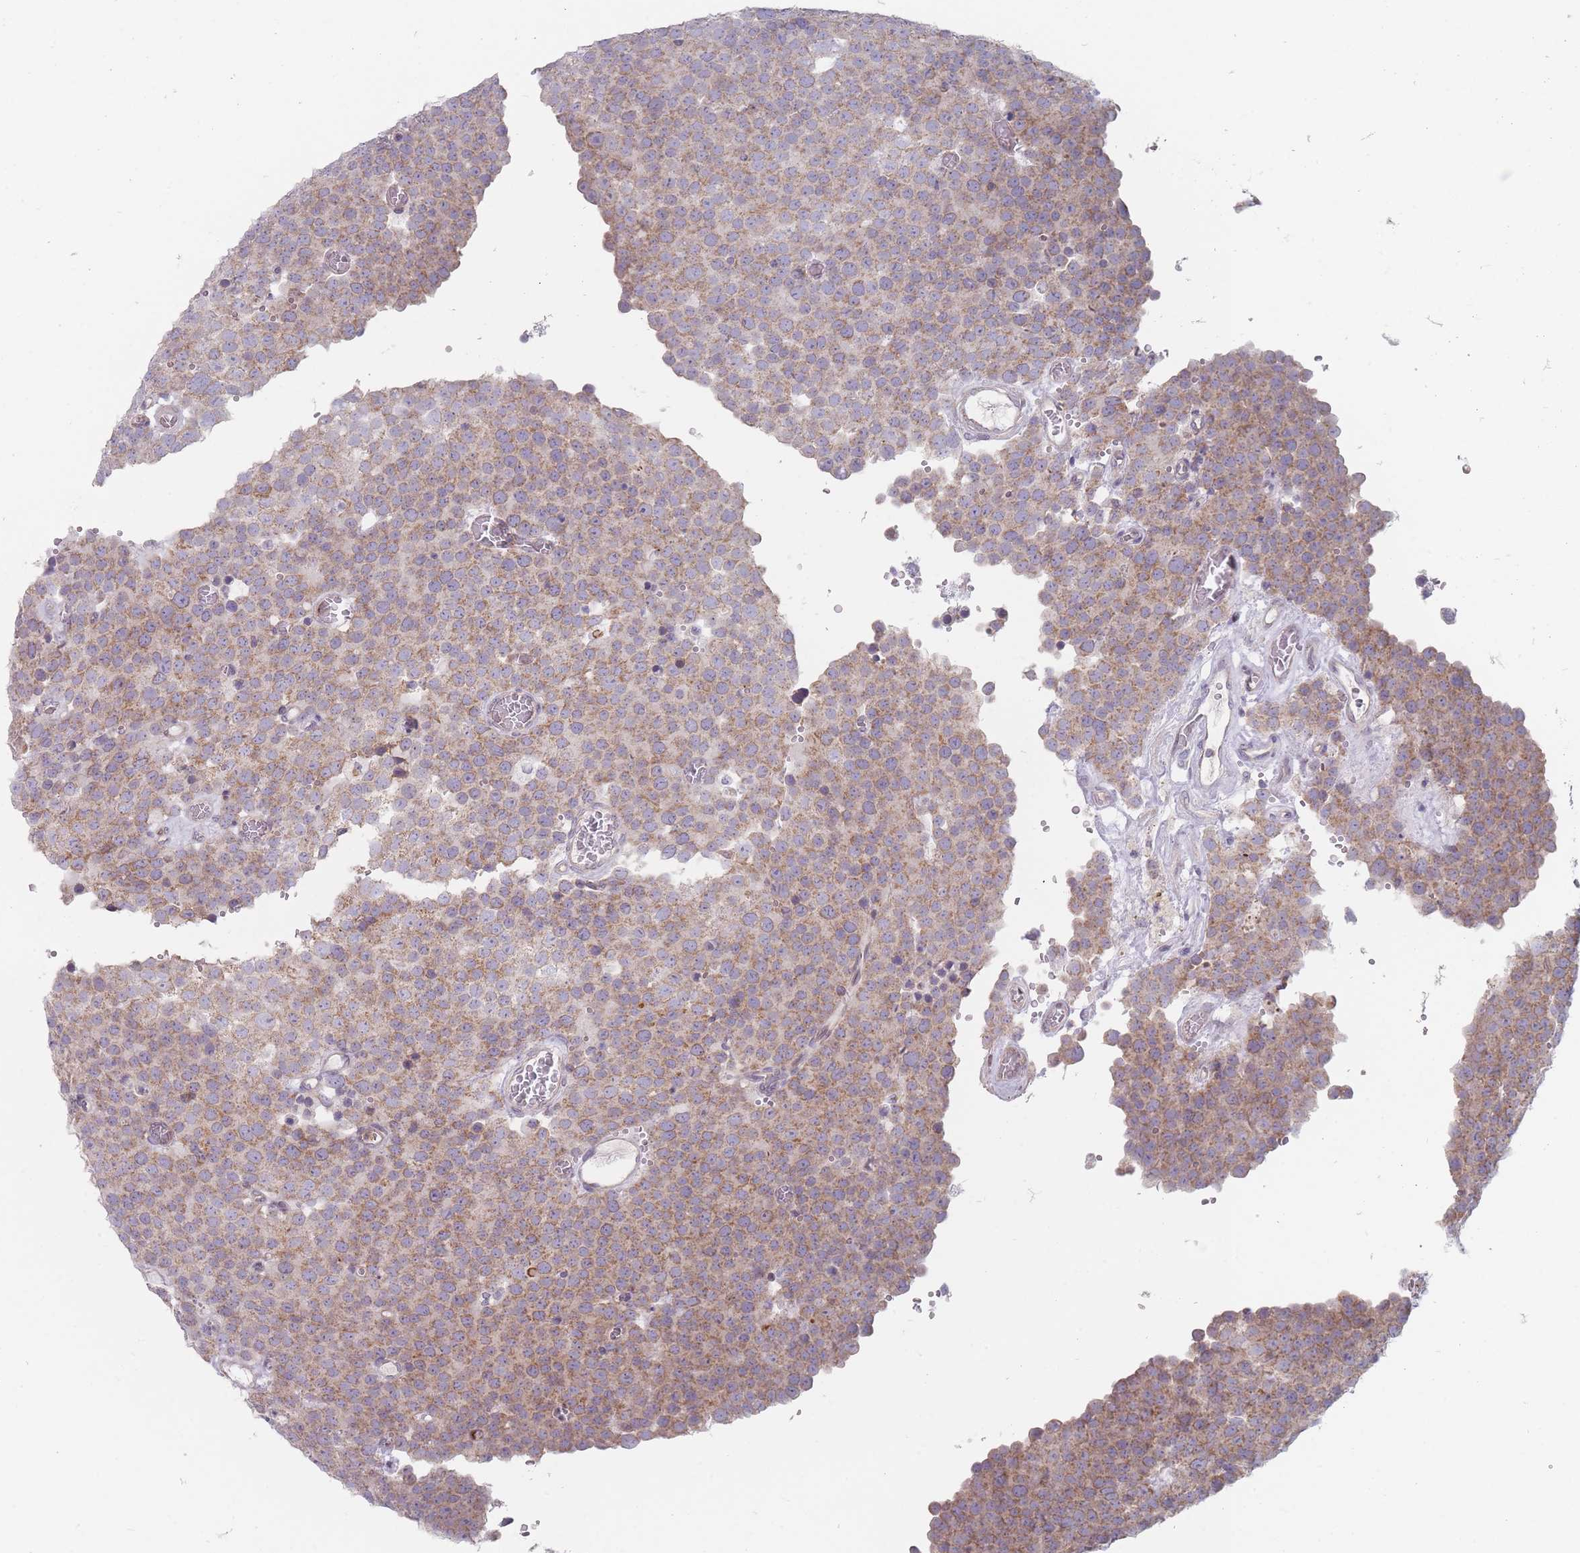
{"staining": {"intensity": "moderate", "quantity": ">75%", "location": "cytoplasmic/membranous"}, "tissue": "testis cancer", "cell_type": "Tumor cells", "image_type": "cancer", "snomed": [{"axis": "morphology", "description": "Normal tissue, NOS"}, {"axis": "morphology", "description": "Seminoma, NOS"}, {"axis": "topography", "description": "Testis"}], "caption": "IHC histopathology image of neoplastic tissue: human seminoma (testis) stained using IHC displays medium levels of moderate protein expression localized specifically in the cytoplasmic/membranous of tumor cells, appearing as a cytoplasmic/membranous brown color.", "gene": "PCDH12", "patient": {"sex": "male", "age": 71}}